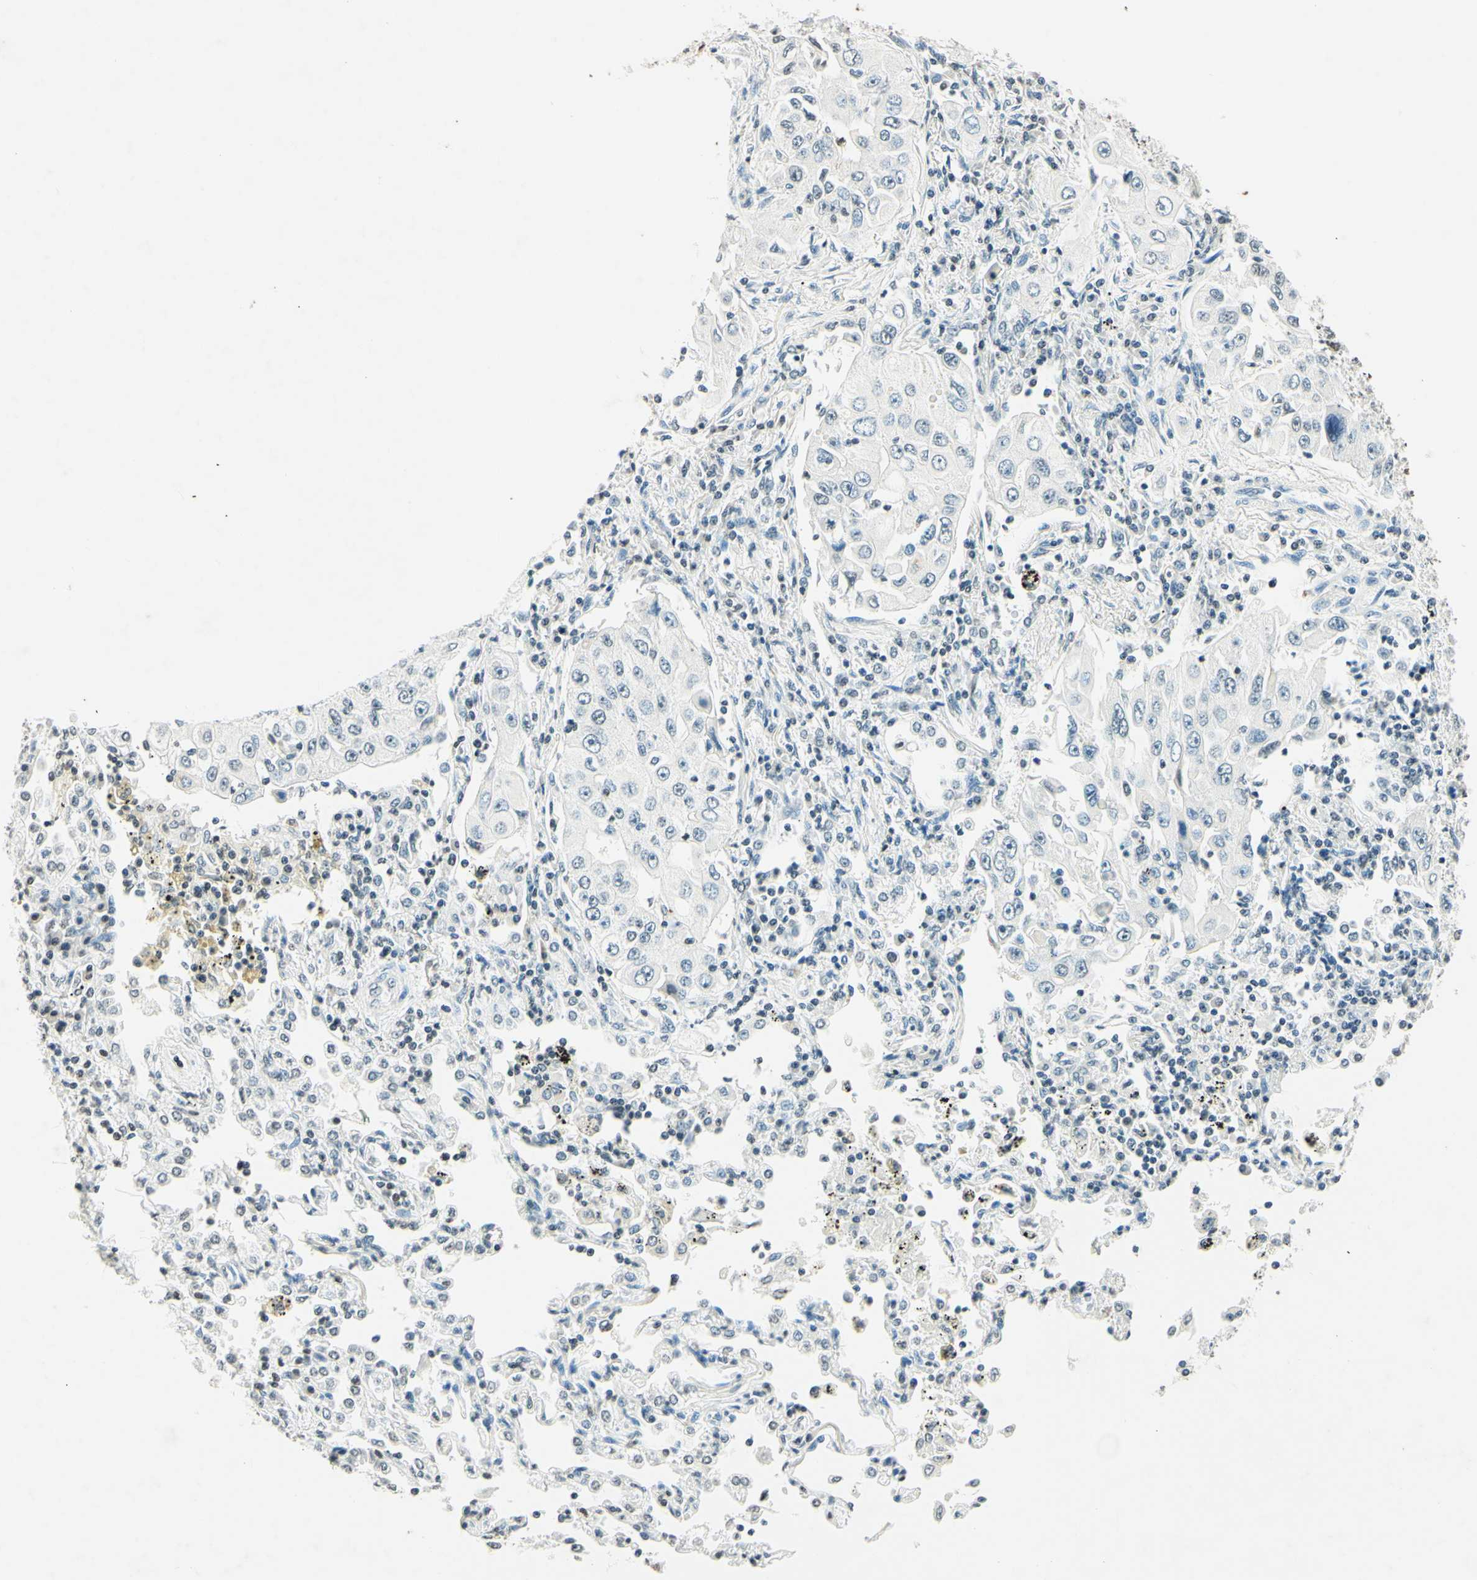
{"staining": {"intensity": "weak", "quantity": "<25%", "location": "nuclear"}, "tissue": "lung cancer", "cell_type": "Tumor cells", "image_type": "cancer", "snomed": [{"axis": "morphology", "description": "Adenocarcinoma, NOS"}, {"axis": "topography", "description": "Lung"}], "caption": "DAB immunohistochemical staining of human lung adenocarcinoma reveals no significant staining in tumor cells.", "gene": "MSH2", "patient": {"sex": "male", "age": 84}}